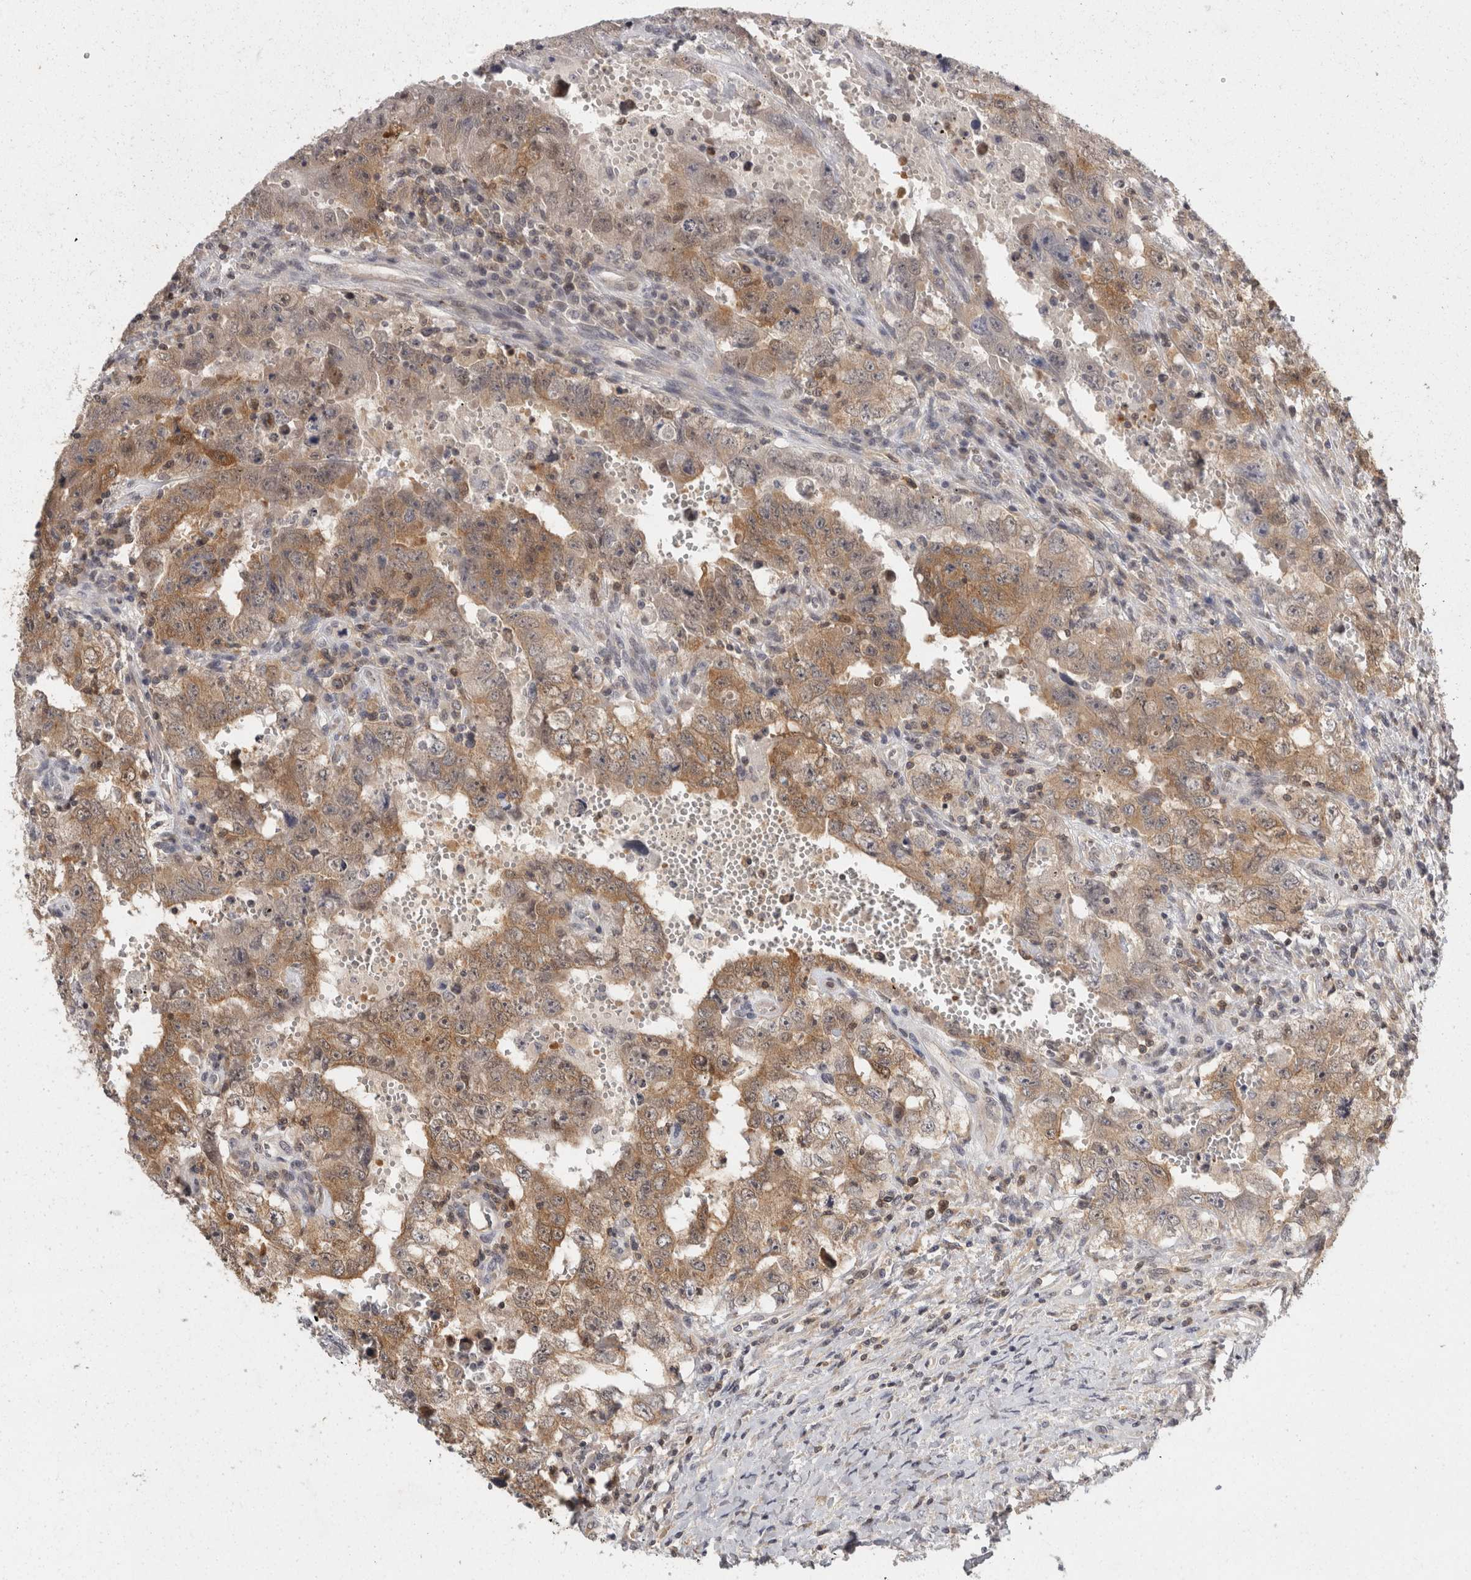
{"staining": {"intensity": "moderate", "quantity": "25%-75%", "location": "cytoplasmic/membranous"}, "tissue": "testis cancer", "cell_type": "Tumor cells", "image_type": "cancer", "snomed": [{"axis": "morphology", "description": "Carcinoma, Embryonal, NOS"}, {"axis": "topography", "description": "Testis"}], "caption": "A brown stain highlights moderate cytoplasmic/membranous expression of a protein in embryonal carcinoma (testis) tumor cells.", "gene": "ACAT2", "patient": {"sex": "male", "age": 26}}